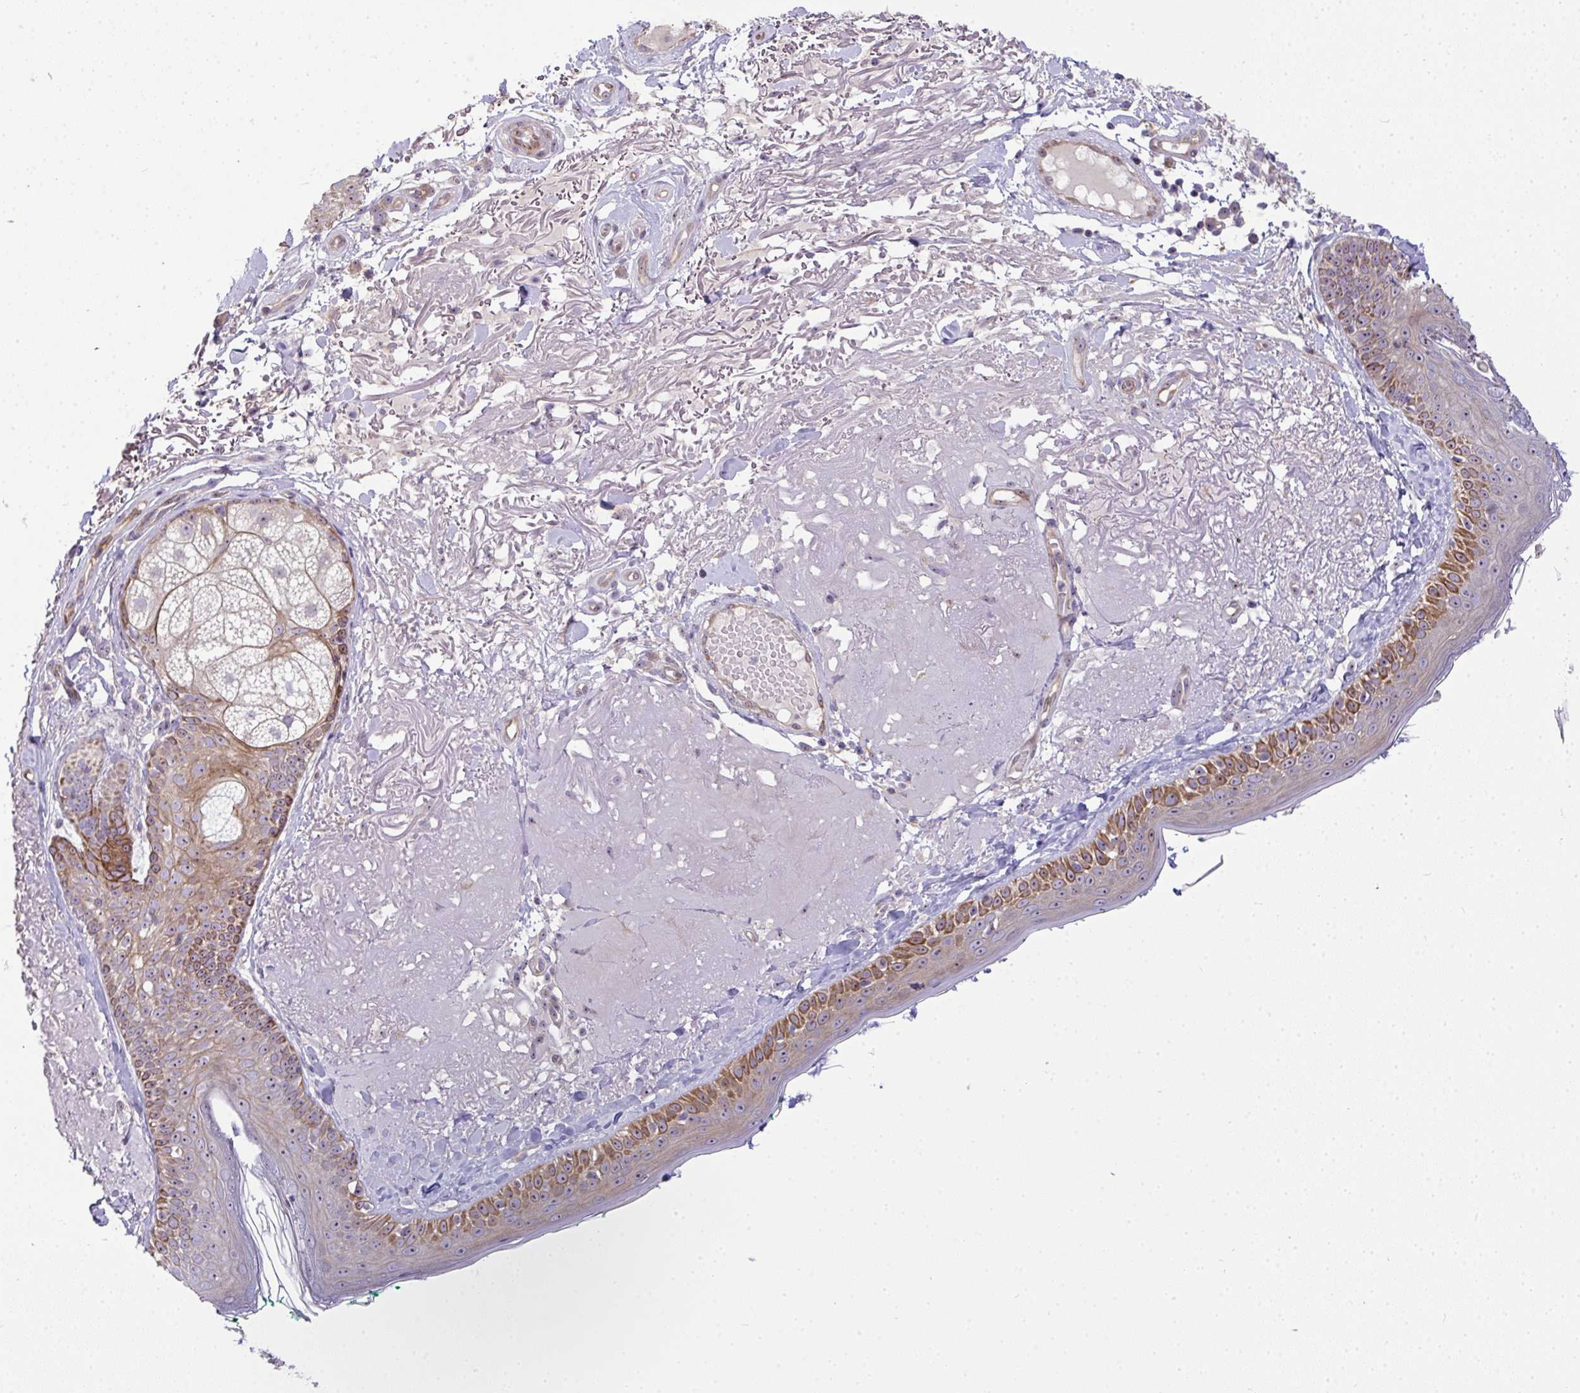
{"staining": {"intensity": "negative", "quantity": "none", "location": "none"}, "tissue": "skin", "cell_type": "Fibroblasts", "image_type": "normal", "snomed": [{"axis": "morphology", "description": "Normal tissue, NOS"}, {"axis": "topography", "description": "Skin"}], "caption": "Histopathology image shows no protein positivity in fibroblasts of normal skin. (DAB IHC visualized using brightfield microscopy, high magnification).", "gene": "NT5C1A", "patient": {"sex": "male", "age": 73}}